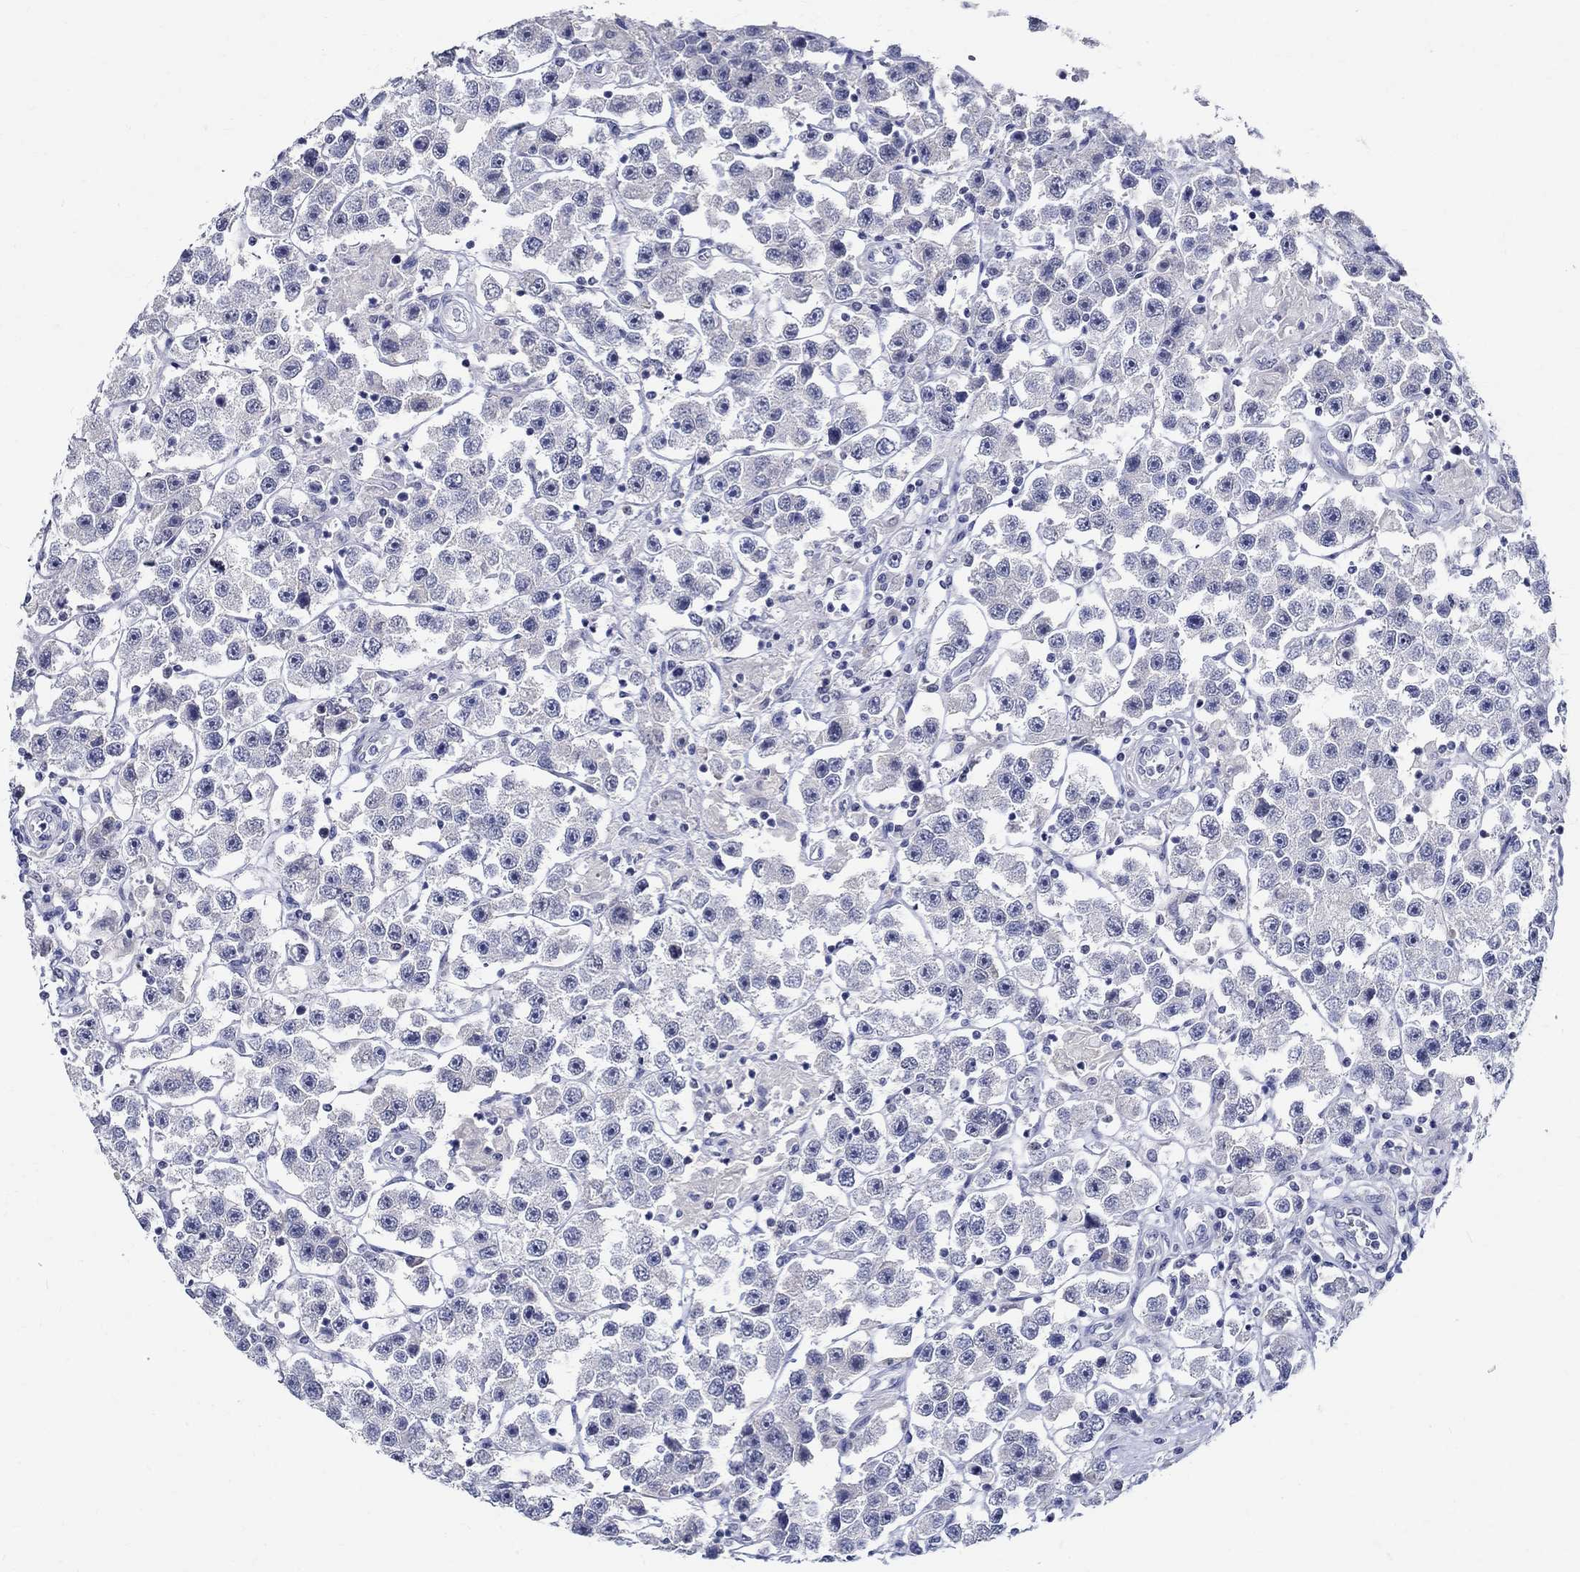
{"staining": {"intensity": "negative", "quantity": "none", "location": "none"}, "tissue": "testis cancer", "cell_type": "Tumor cells", "image_type": "cancer", "snomed": [{"axis": "morphology", "description": "Seminoma, NOS"}, {"axis": "topography", "description": "Testis"}], "caption": "Immunohistochemistry image of testis cancer (seminoma) stained for a protein (brown), which demonstrates no expression in tumor cells.", "gene": "CETN1", "patient": {"sex": "male", "age": 45}}